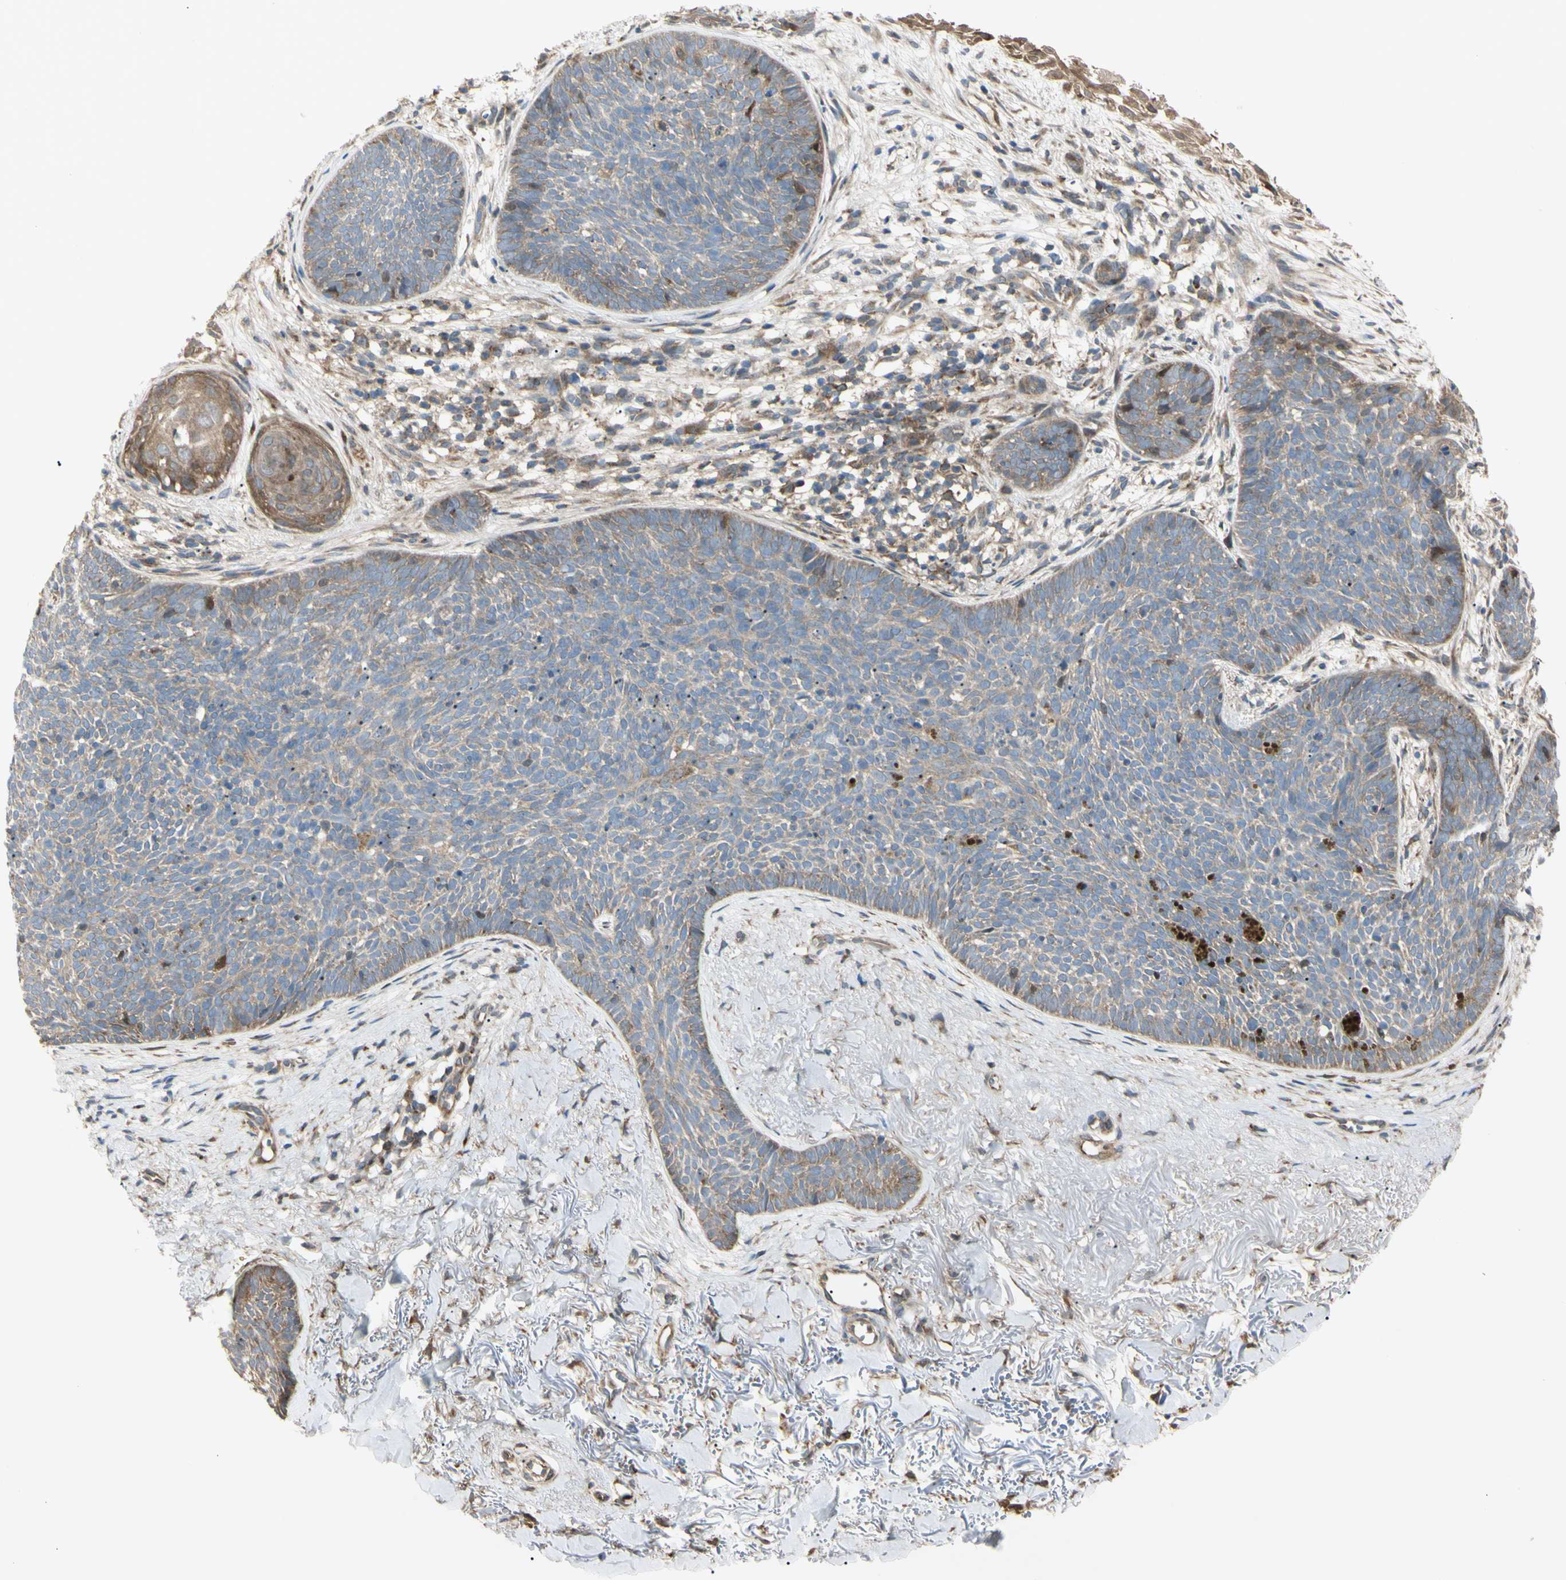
{"staining": {"intensity": "weak", "quantity": ">75%", "location": "cytoplasmic/membranous"}, "tissue": "skin cancer", "cell_type": "Tumor cells", "image_type": "cancer", "snomed": [{"axis": "morphology", "description": "Basal cell carcinoma"}, {"axis": "topography", "description": "Skin"}], "caption": "High-power microscopy captured an immunohistochemistry histopathology image of basal cell carcinoma (skin), revealing weak cytoplasmic/membranous staining in approximately >75% of tumor cells.", "gene": "EIF5A", "patient": {"sex": "female", "age": 70}}